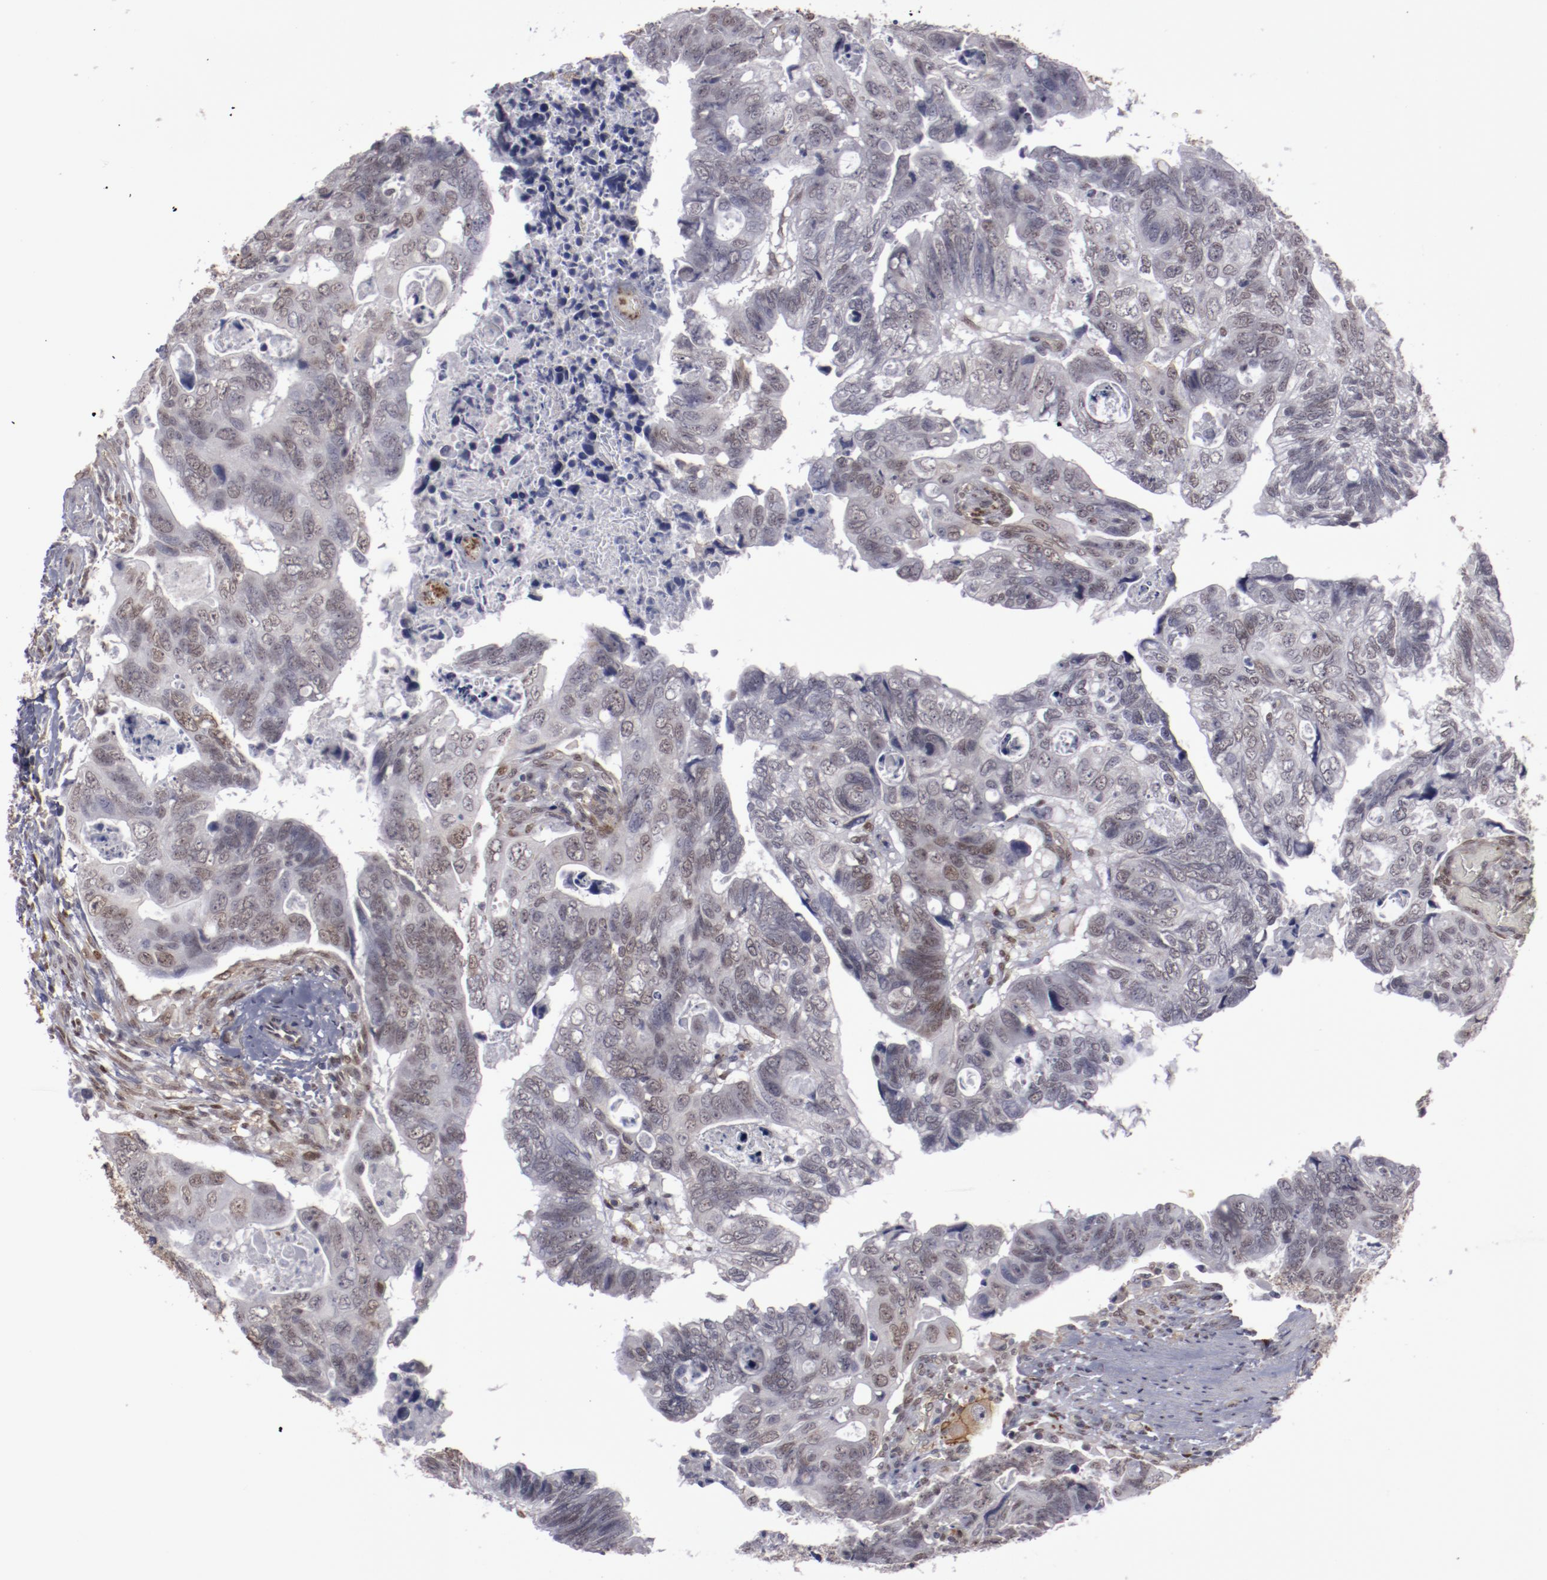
{"staining": {"intensity": "negative", "quantity": "none", "location": "none"}, "tissue": "colorectal cancer", "cell_type": "Tumor cells", "image_type": "cancer", "snomed": [{"axis": "morphology", "description": "Adenocarcinoma, NOS"}, {"axis": "topography", "description": "Rectum"}], "caption": "This is a histopathology image of immunohistochemistry staining of colorectal cancer, which shows no expression in tumor cells.", "gene": "LEF1", "patient": {"sex": "male", "age": 53}}